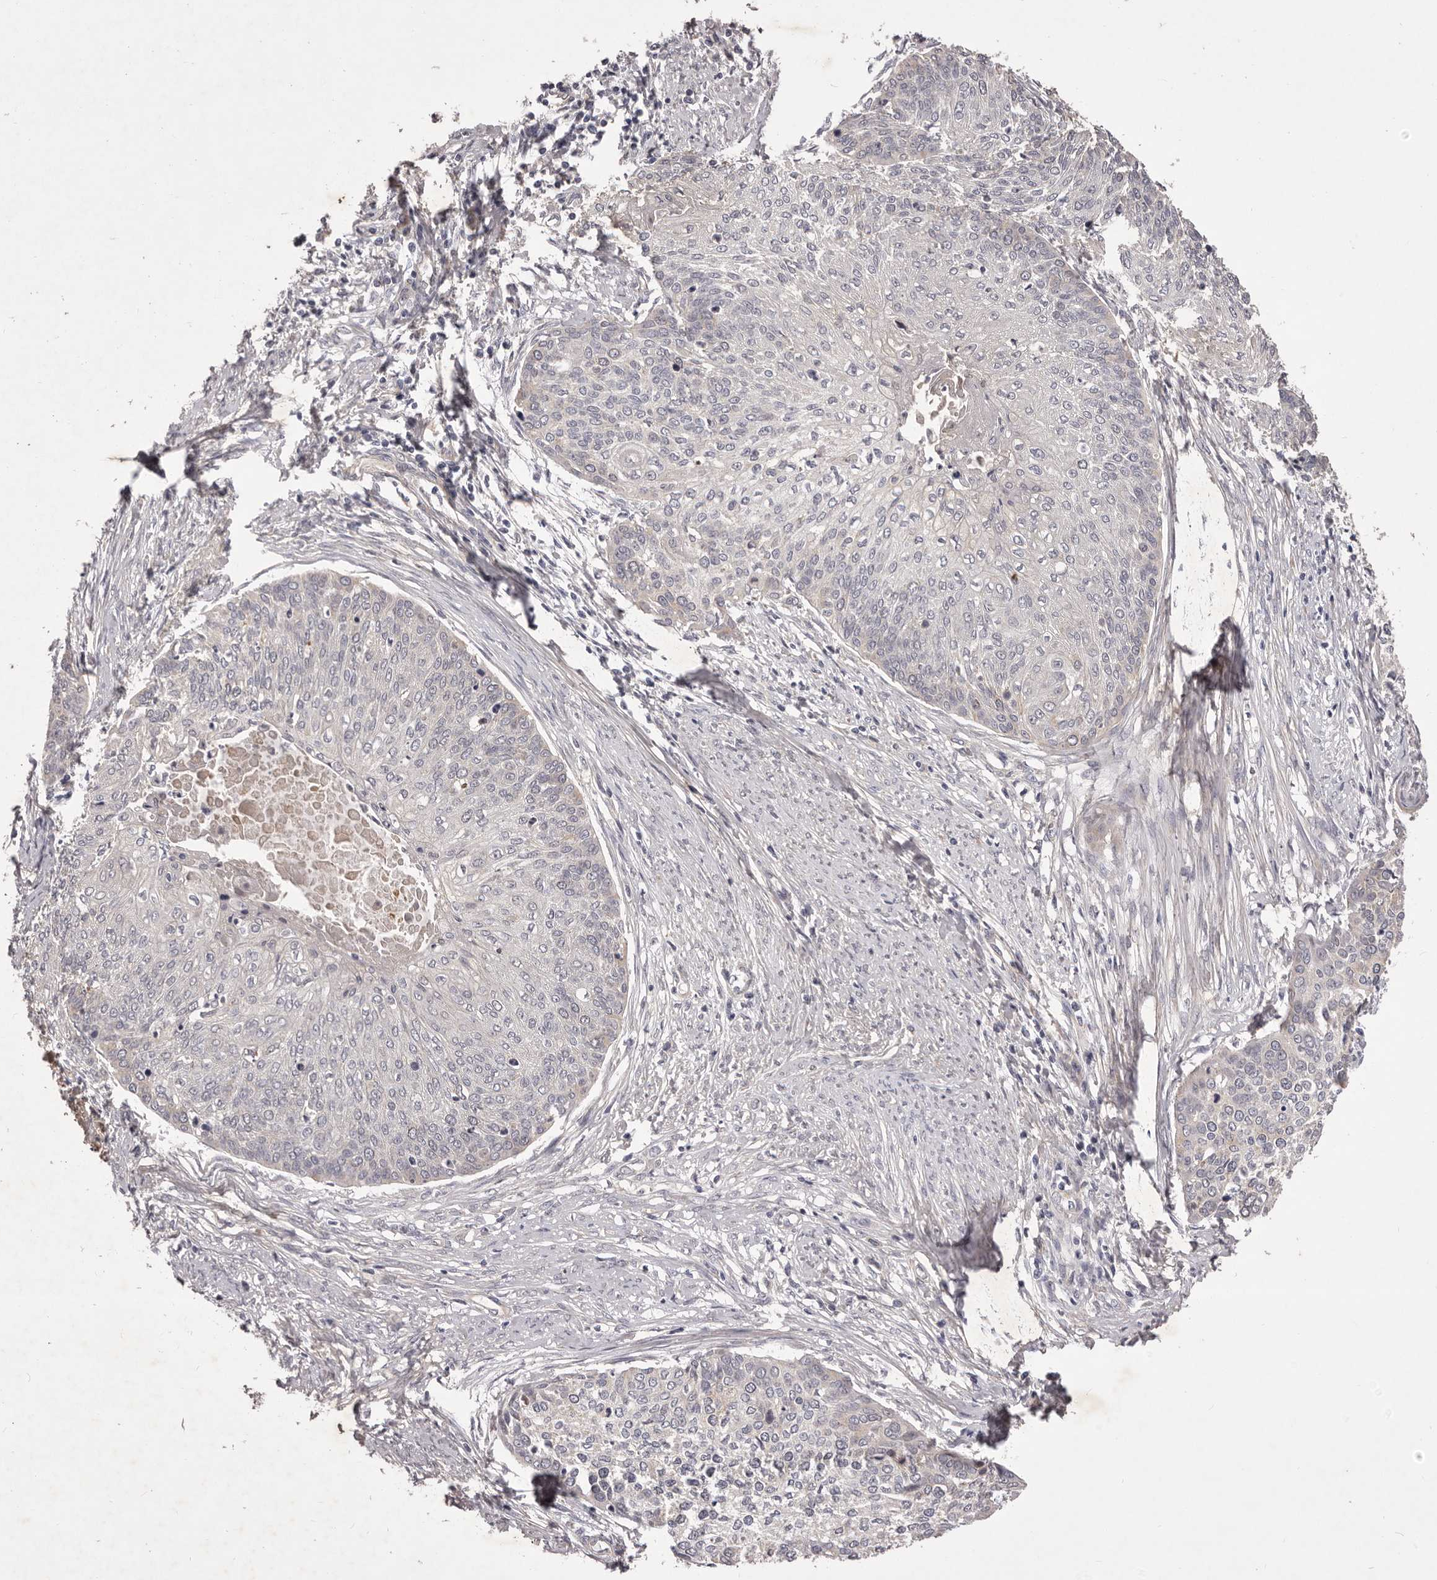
{"staining": {"intensity": "negative", "quantity": "none", "location": "none"}, "tissue": "cervical cancer", "cell_type": "Tumor cells", "image_type": "cancer", "snomed": [{"axis": "morphology", "description": "Squamous cell carcinoma, NOS"}, {"axis": "topography", "description": "Cervix"}], "caption": "DAB immunohistochemical staining of cervical squamous cell carcinoma reveals no significant staining in tumor cells.", "gene": "PNRC1", "patient": {"sex": "female", "age": 37}}